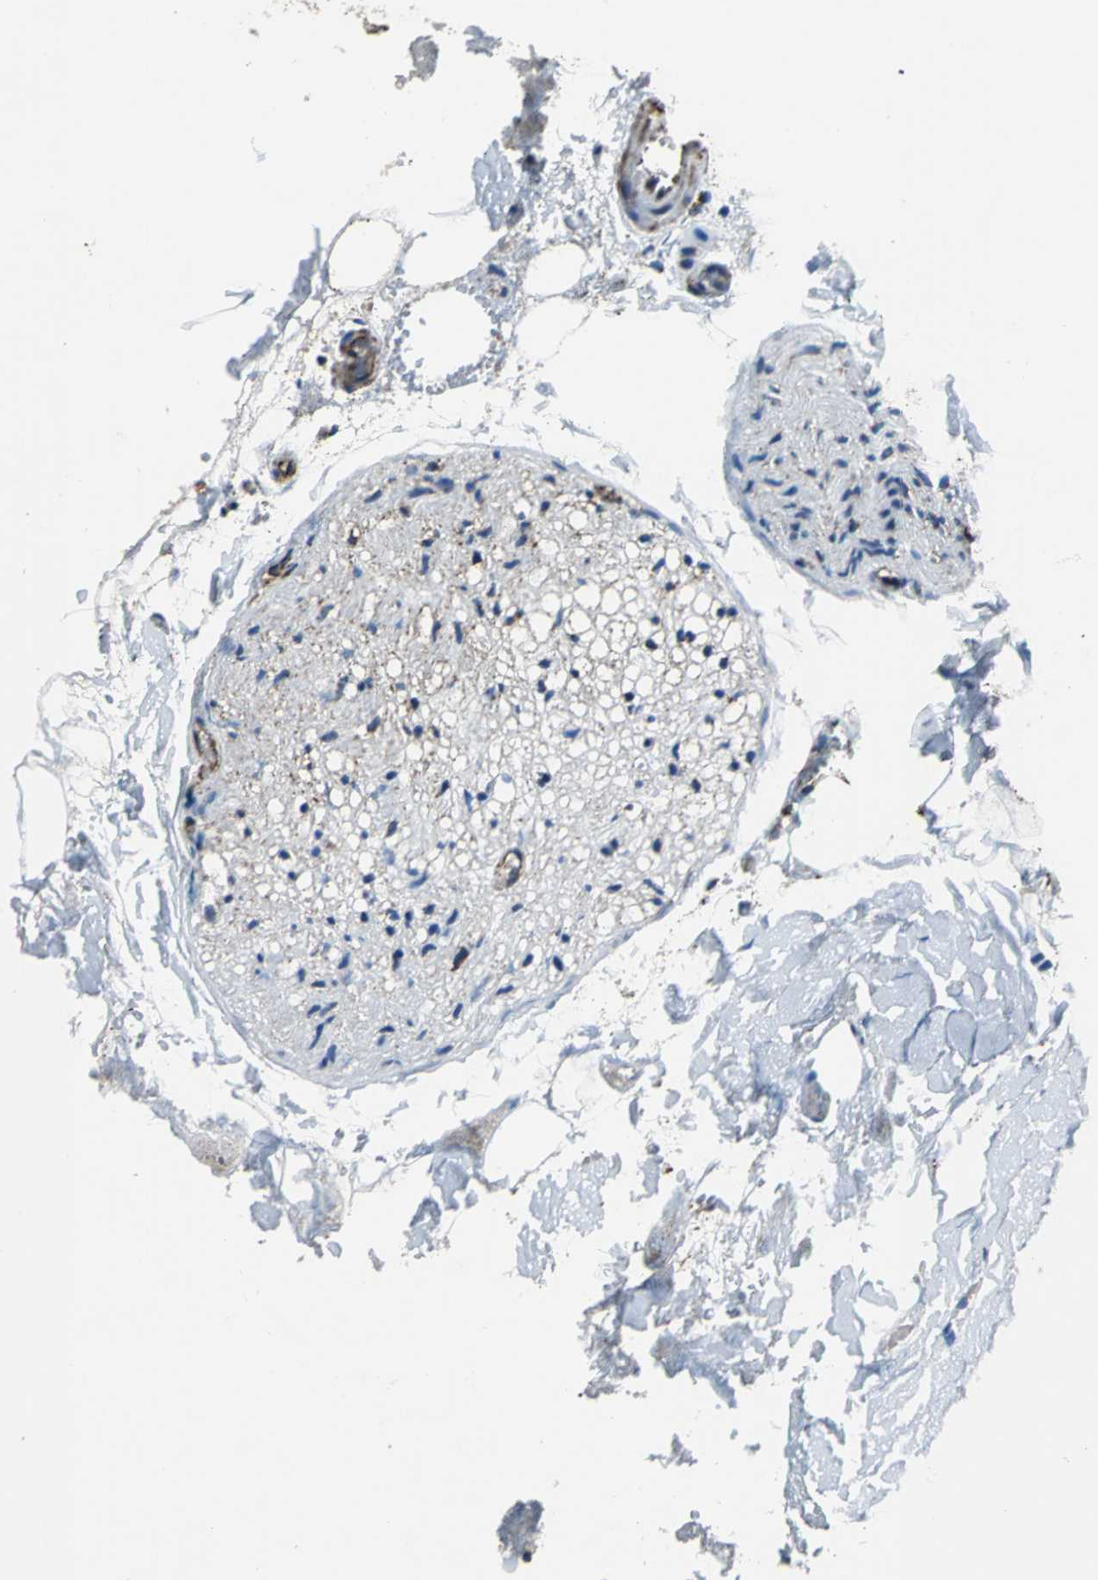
{"staining": {"intensity": "moderate", "quantity": "25%-75%", "location": "cytoplasmic/membranous"}, "tissue": "adipose tissue", "cell_type": "Adipocytes", "image_type": "normal", "snomed": [{"axis": "morphology", "description": "Normal tissue, NOS"}, {"axis": "morphology", "description": "Cholangiocarcinoma"}, {"axis": "topography", "description": "Liver"}, {"axis": "topography", "description": "Peripheral nerve tissue"}], "caption": "Immunohistochemistry (DAB) staining of benign human adipose tissue reveals moderate cytoplasmic/membranous protein staining in approximately 25%-75% of adipocytes.", "gene": "ECH1", "patient": {"sex": "male", "age": 50}}